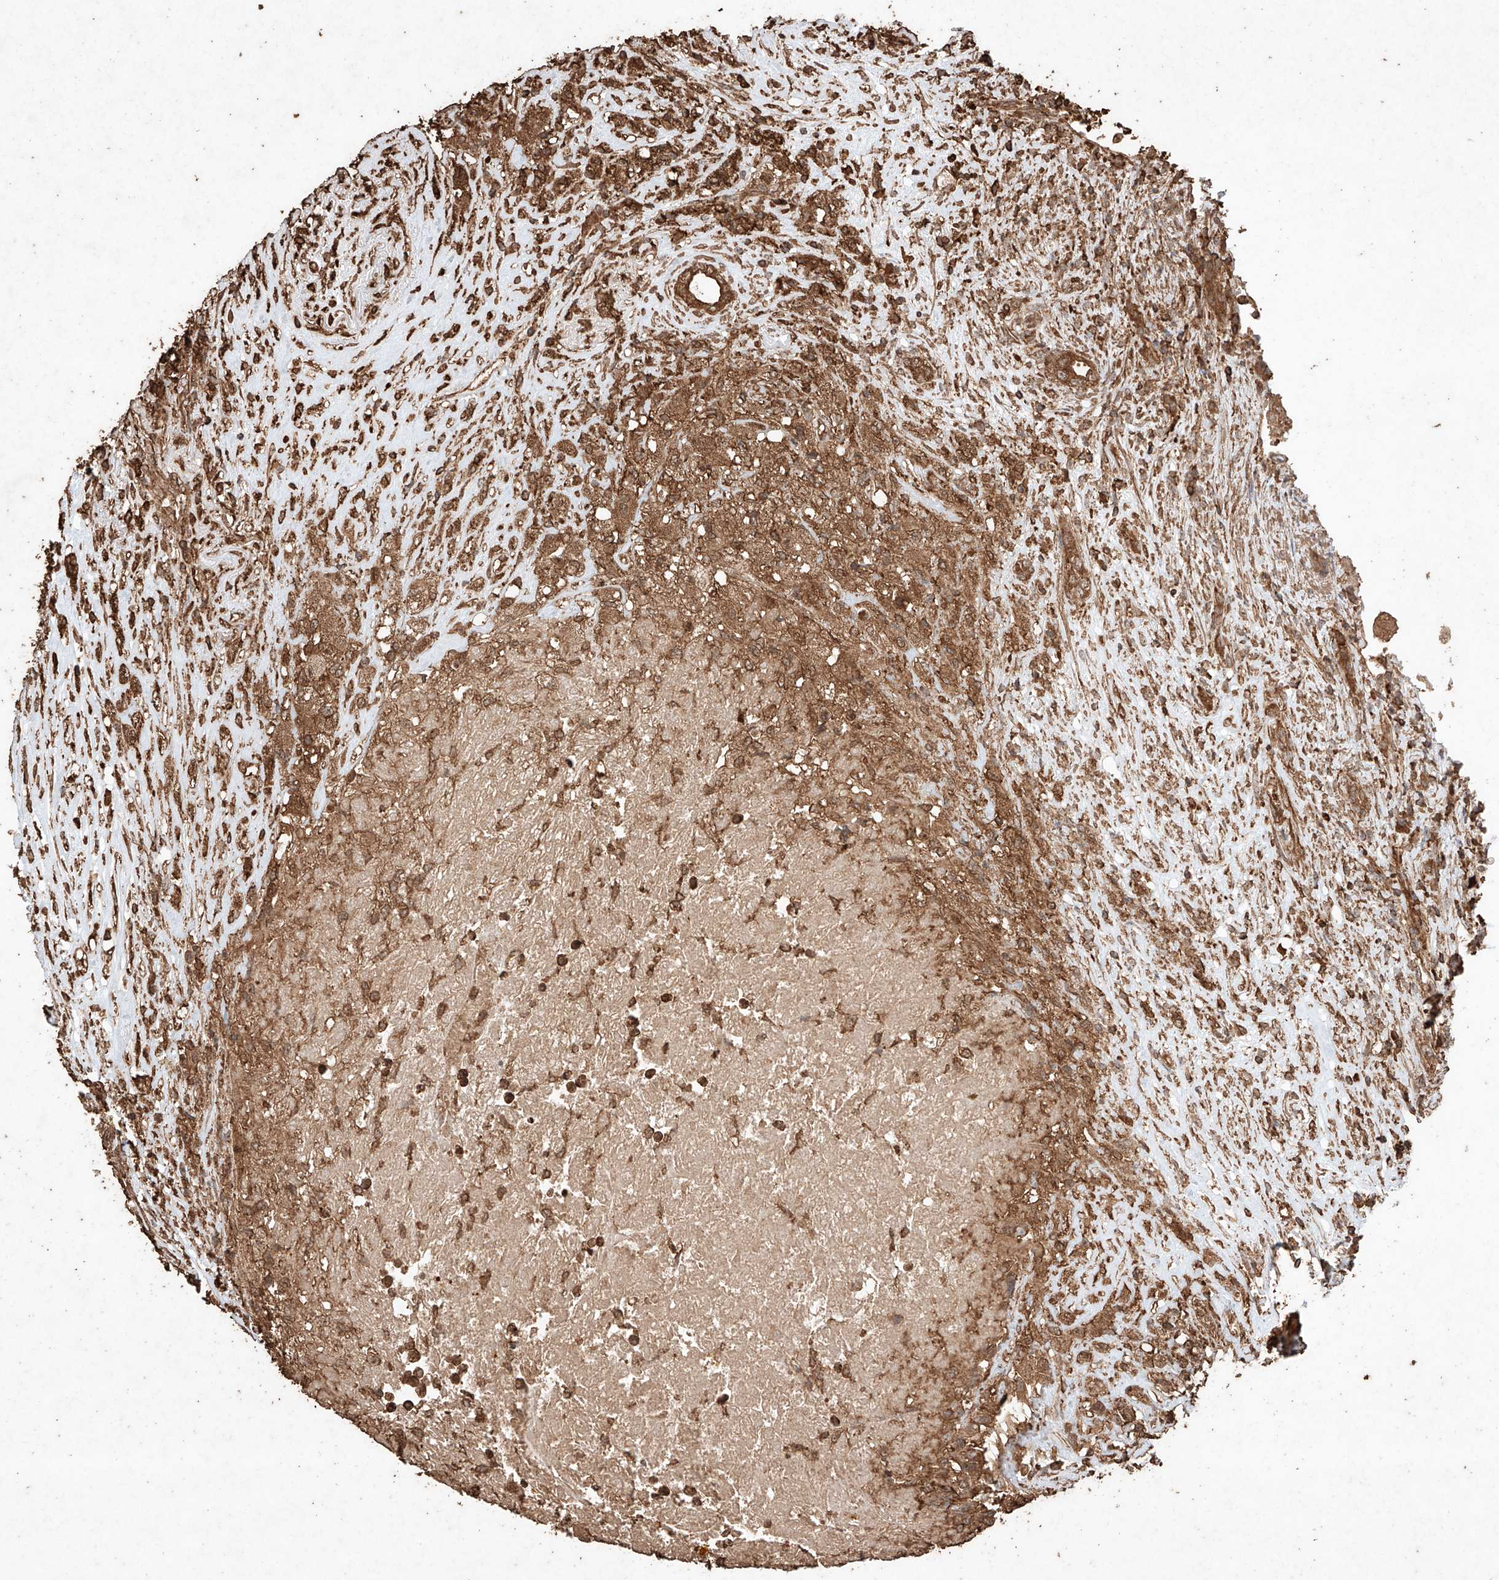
{"staining": {"intensity": "moderate", "quantity": ">75%", "location": "cytoplasmic/membranous"}, "tissue": "renal cancer", "cell_type": "Tumor cells", "image_type": "cancer", "snomed": [{"axis": "morphology", "description": "Adenocarcinoma, NOS"}, {"axis": "topography", "description": "Kidney"}], "caption": "This micrograph exhibits immunohistochemistry staining of human renal cancer (adenocarcinoma), with medium moderate cytoplasmic/membranous staining in approximately >75% of tumor cells.", "gene": "M6PR", "patient": {"sex": "female", "age": 54}}